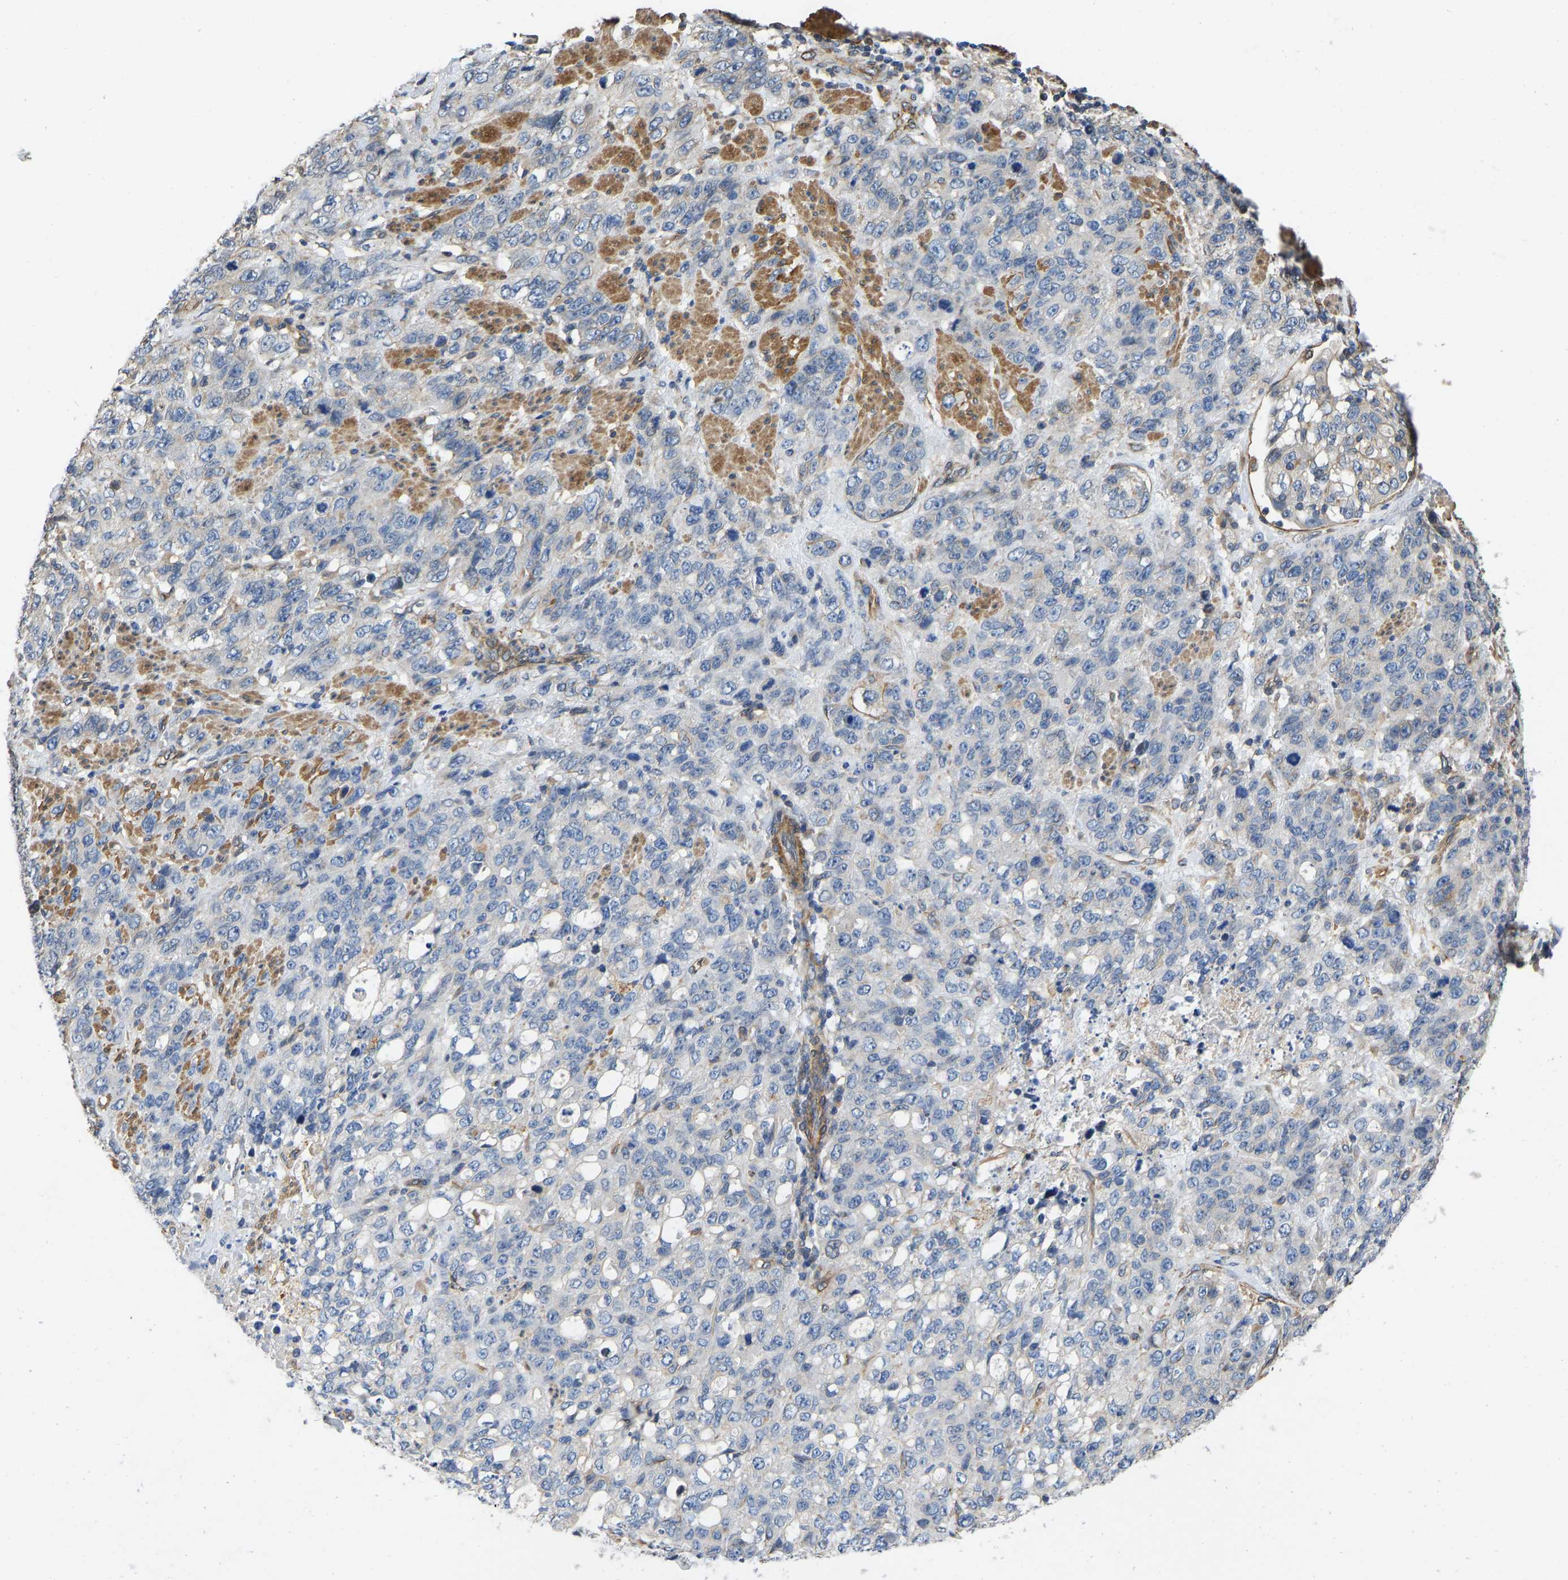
{"staining": {"intensity": "negative", "quantity": "none", "location": "none"}, "tissue": "stomach cancer", "cell_type": "Tumor cells", "image_type": "cancer", "snomed": [{"axis": "morphology", "description": "Adenocarcinoma, NOS"}, {"axis": "topography", "description": "Stomach"}], "caption": "A photomicrograph of stomach cancer stained for a protein reveals no brown staining in tumor cells.", "gene": "ELMO2", "patient": {"sex": "male", "age": 48}}